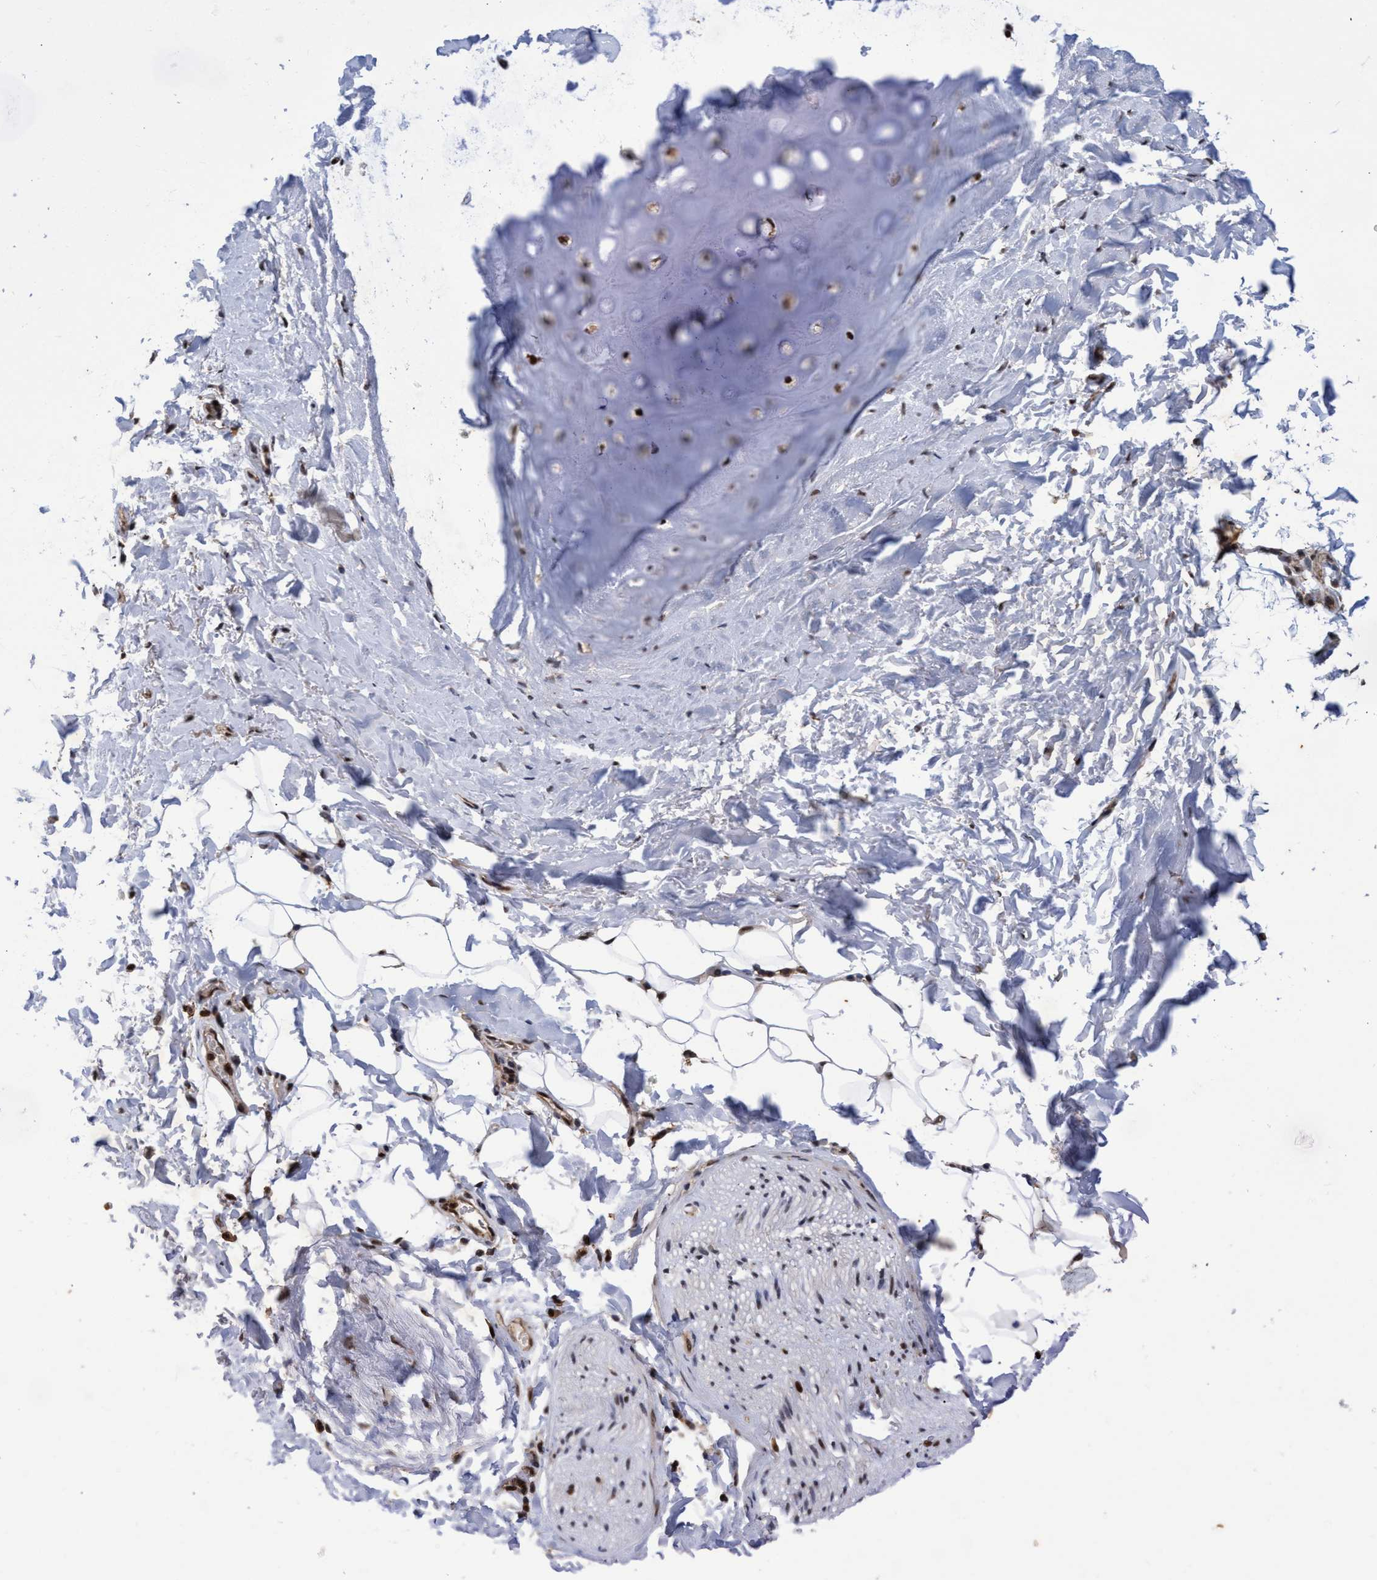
{"staining": {"intensity": "negative", "quantity": "none", "location": "none"}, "tissue": "adipose tissue", "cell_type": "Adipocytes", "image_type": "normal", "snomed": [{"axis": "morphology", "description": "Normal tissue, NOS"}, {"axis": "topography", "description": "Cartilage tissue"}, {"axis": "topography", "description": "Bronchus"}], "caption": "DAB (3,3'-diaminobenzidine) immunohistochemical staining of benign adipose tissue demonstrates no significant expression in adipocytes.", "gene": "GTF2F1", "patient": {"sex": "female", "age": 73}}